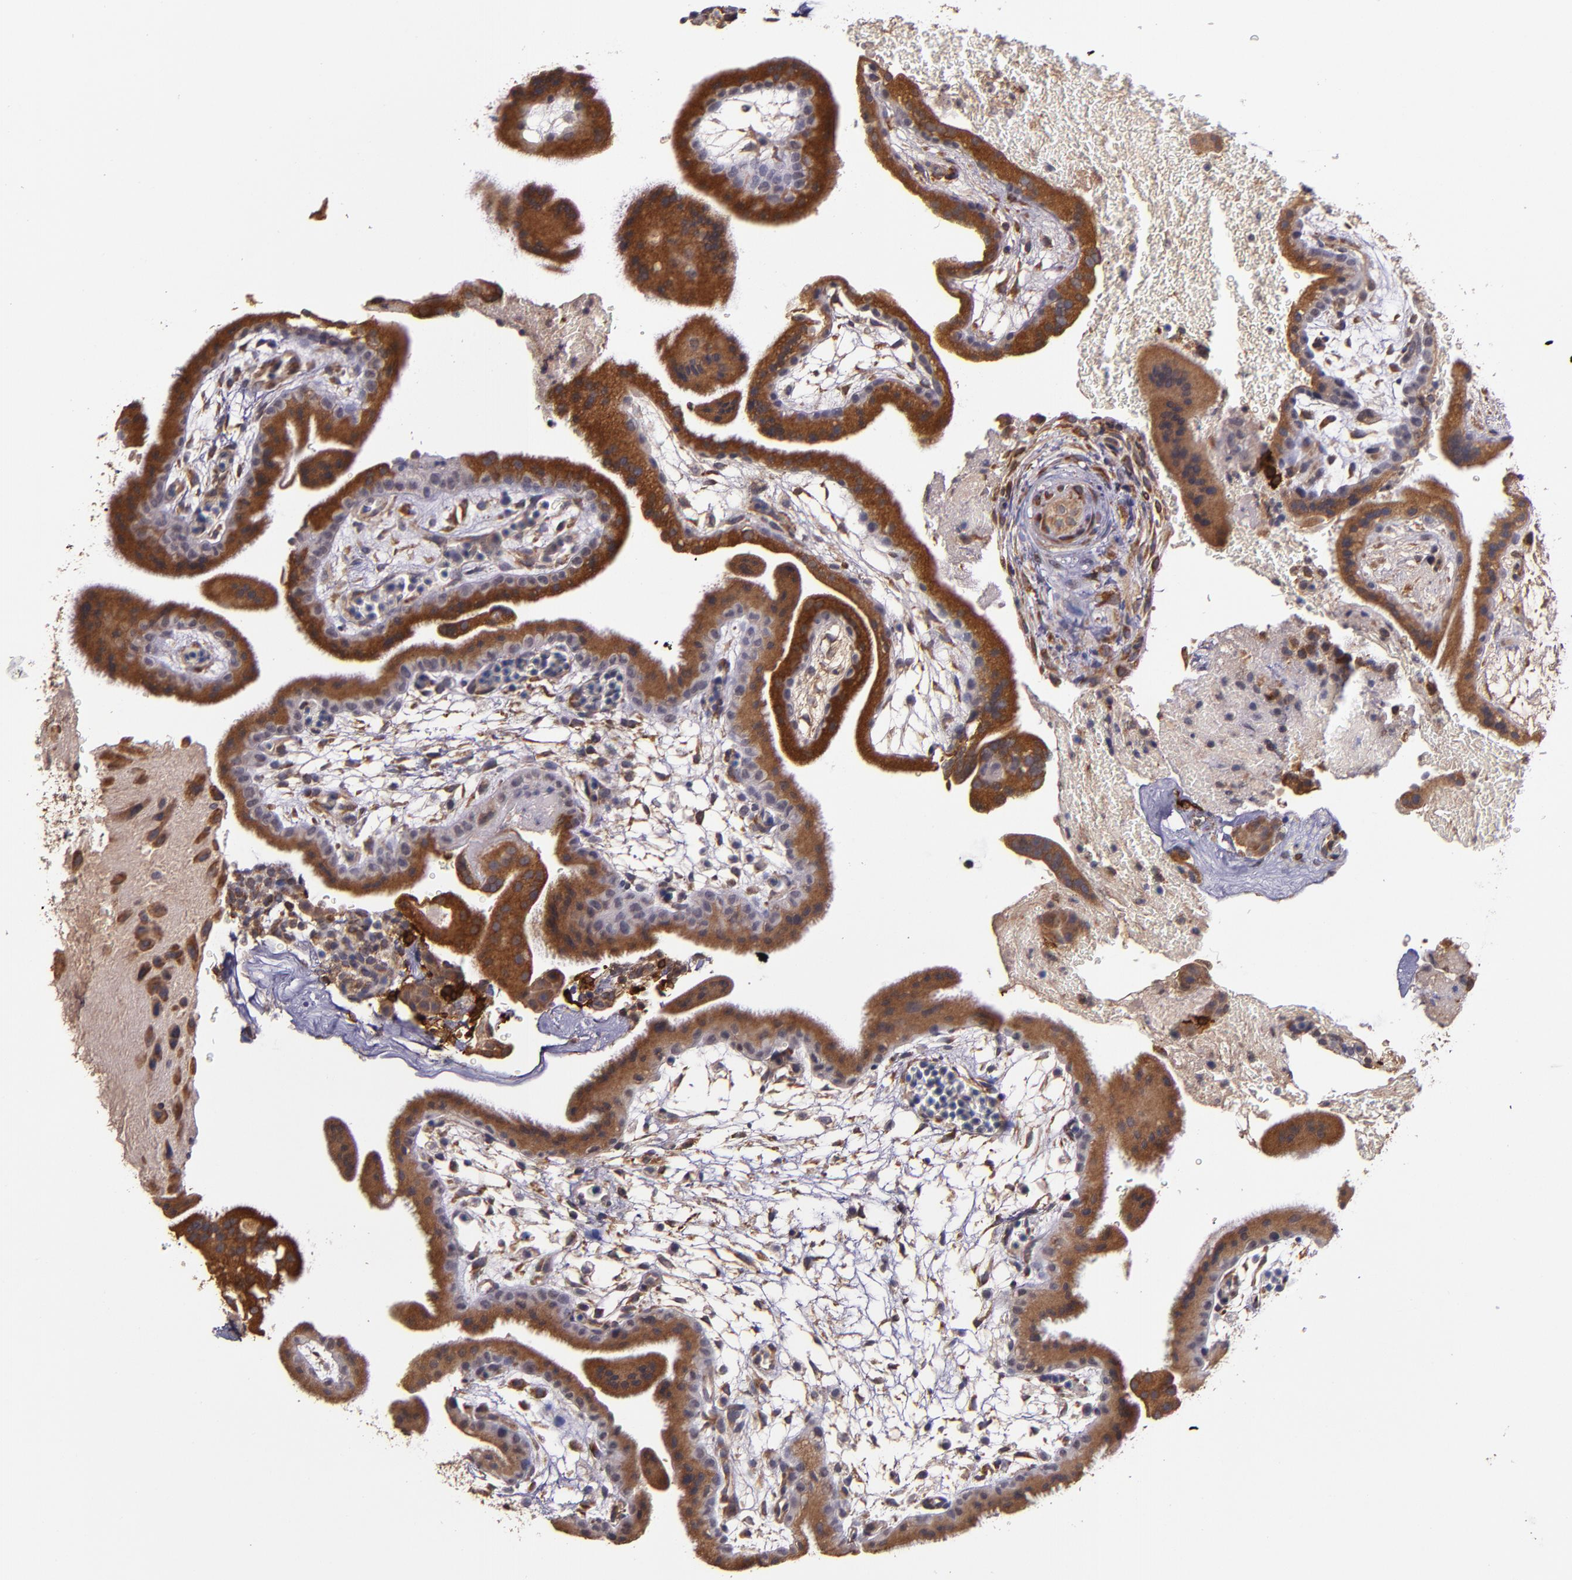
{"staining": {"intensity": "moderate", "quantity": ">75%", "location": "cytoplasmic/membranous"}, "tissue": "placenta", "cell_type": "Decidual cells", "image_type": "normal", "snomed": [{"axis": "morphology", "description": "Normal tissue, NOS"}, {"axis": "topography", "description": "Placenta"}], "caption": "Immunohistochemistry (IHC) micrograph of benign placenta: placenta stained using immunohistochemistry (IHC) reveals medium levels of moderate protein expression localized specifically in the cytoplasmic/membranous of decidual cells, appearing as a cytoplasmic/membranous brown color.", "gene": "PRAF2", "patient": {"sex": "female", "age": 19}}